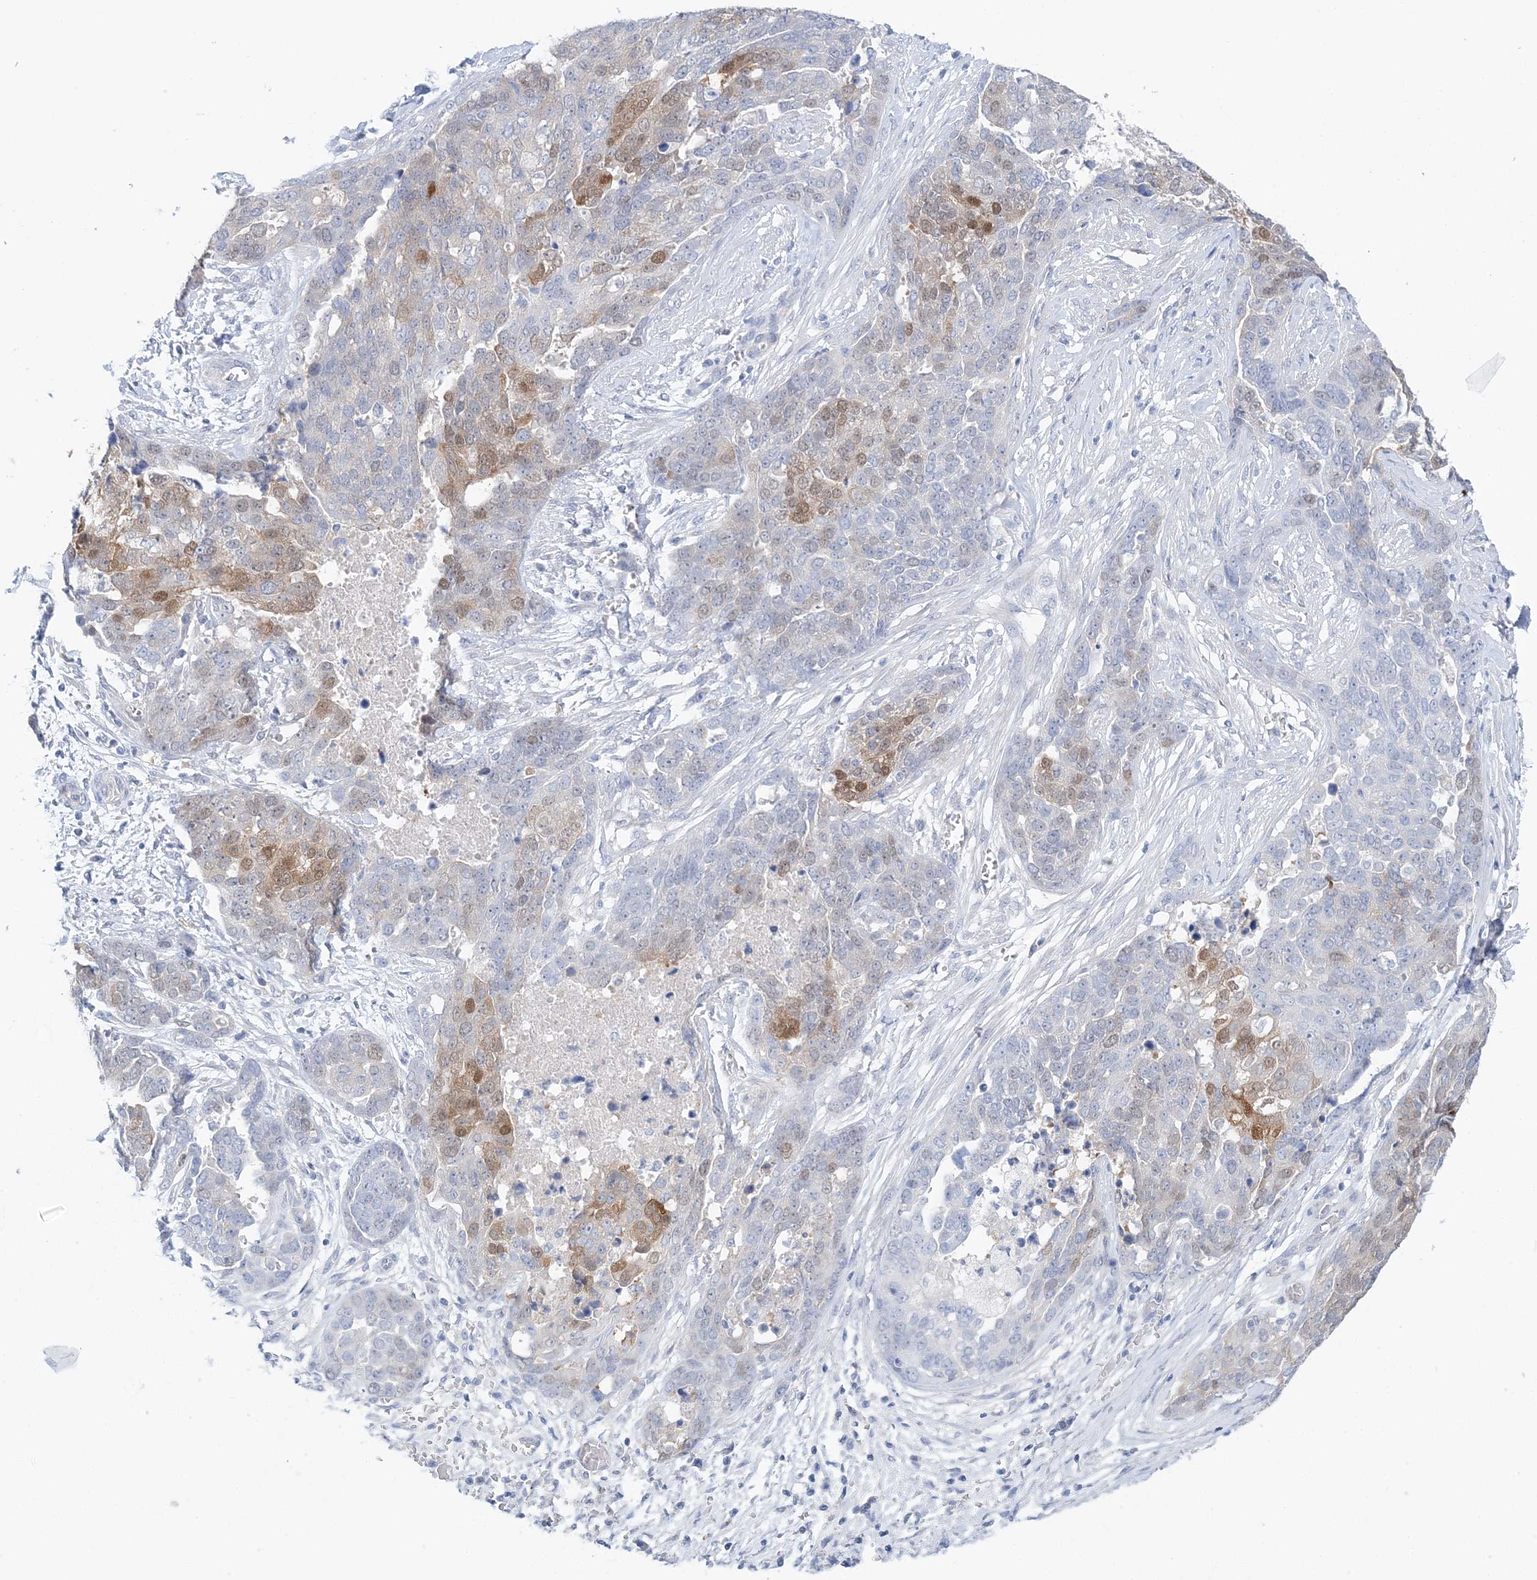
{"staining": {"intensity": "moderate", "quantity": "<25%", "location": "cytoplasmic/membranous,nuclear"}, "tissue": "ovarian cancer", "cell_type": "Tumor cells", "image_type": "cancer", "snomed": [{"axis": "morphology", "description": "Cystadenocarcinoma, serous, NOS"}, {"axis": "topography", "description": "Ovary"}], "caption": "Human ovarian serous cystadenocarcinoma stained for a protein (brown) reveals moderate cytoplasmic/membranous and nuclear positive positivity in approximately <25% of tumor cells.", "gene": "HMGCS1", "patient": {"sex": "female", "age": 44}}